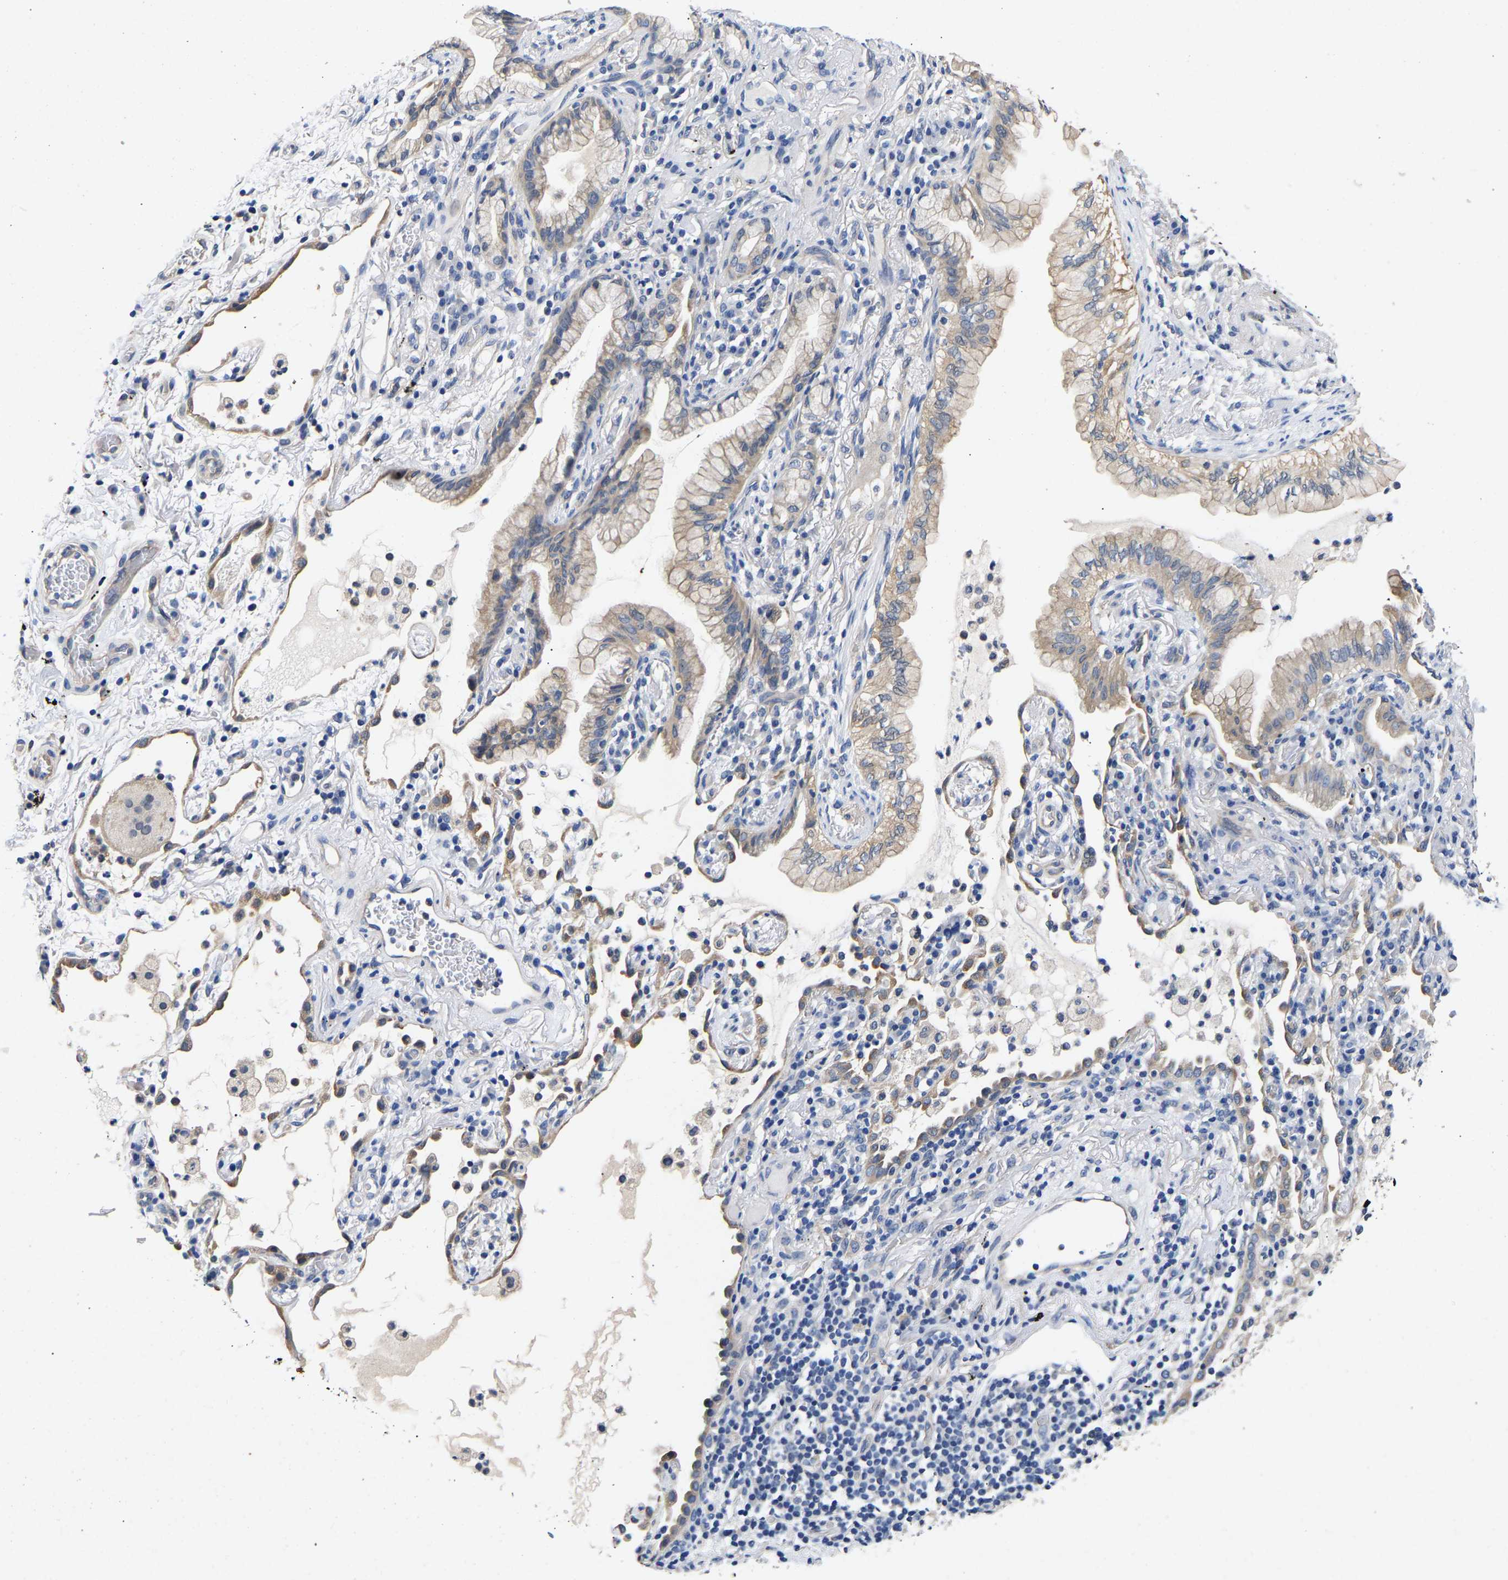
{"staining": {"intensity": "weak", "quantity": ">75%", "location": "cytoplasmic/membranous"}, "tissue": "lung cancer", "cell_type": "Tumor cells", "image_type": "cancer", "snomed": [{"axis": "morphology", "description": "Adenocarcinoma, NOS"}, {"axis": "topography", "description": "Lung"}], "caption": "Immunohistochemical staining of lung cancer (adenocarcinoma) demonstrates low levels of weak cytoplasmic/membranous staining in about >75% of tumor cells. (DAB (3,3'-diaminobenzidine) IHC, brown staining for protein, blue staining for nuclei).", "gene": "CCDC6", "patient": {"sex": "female", "age": 70}}